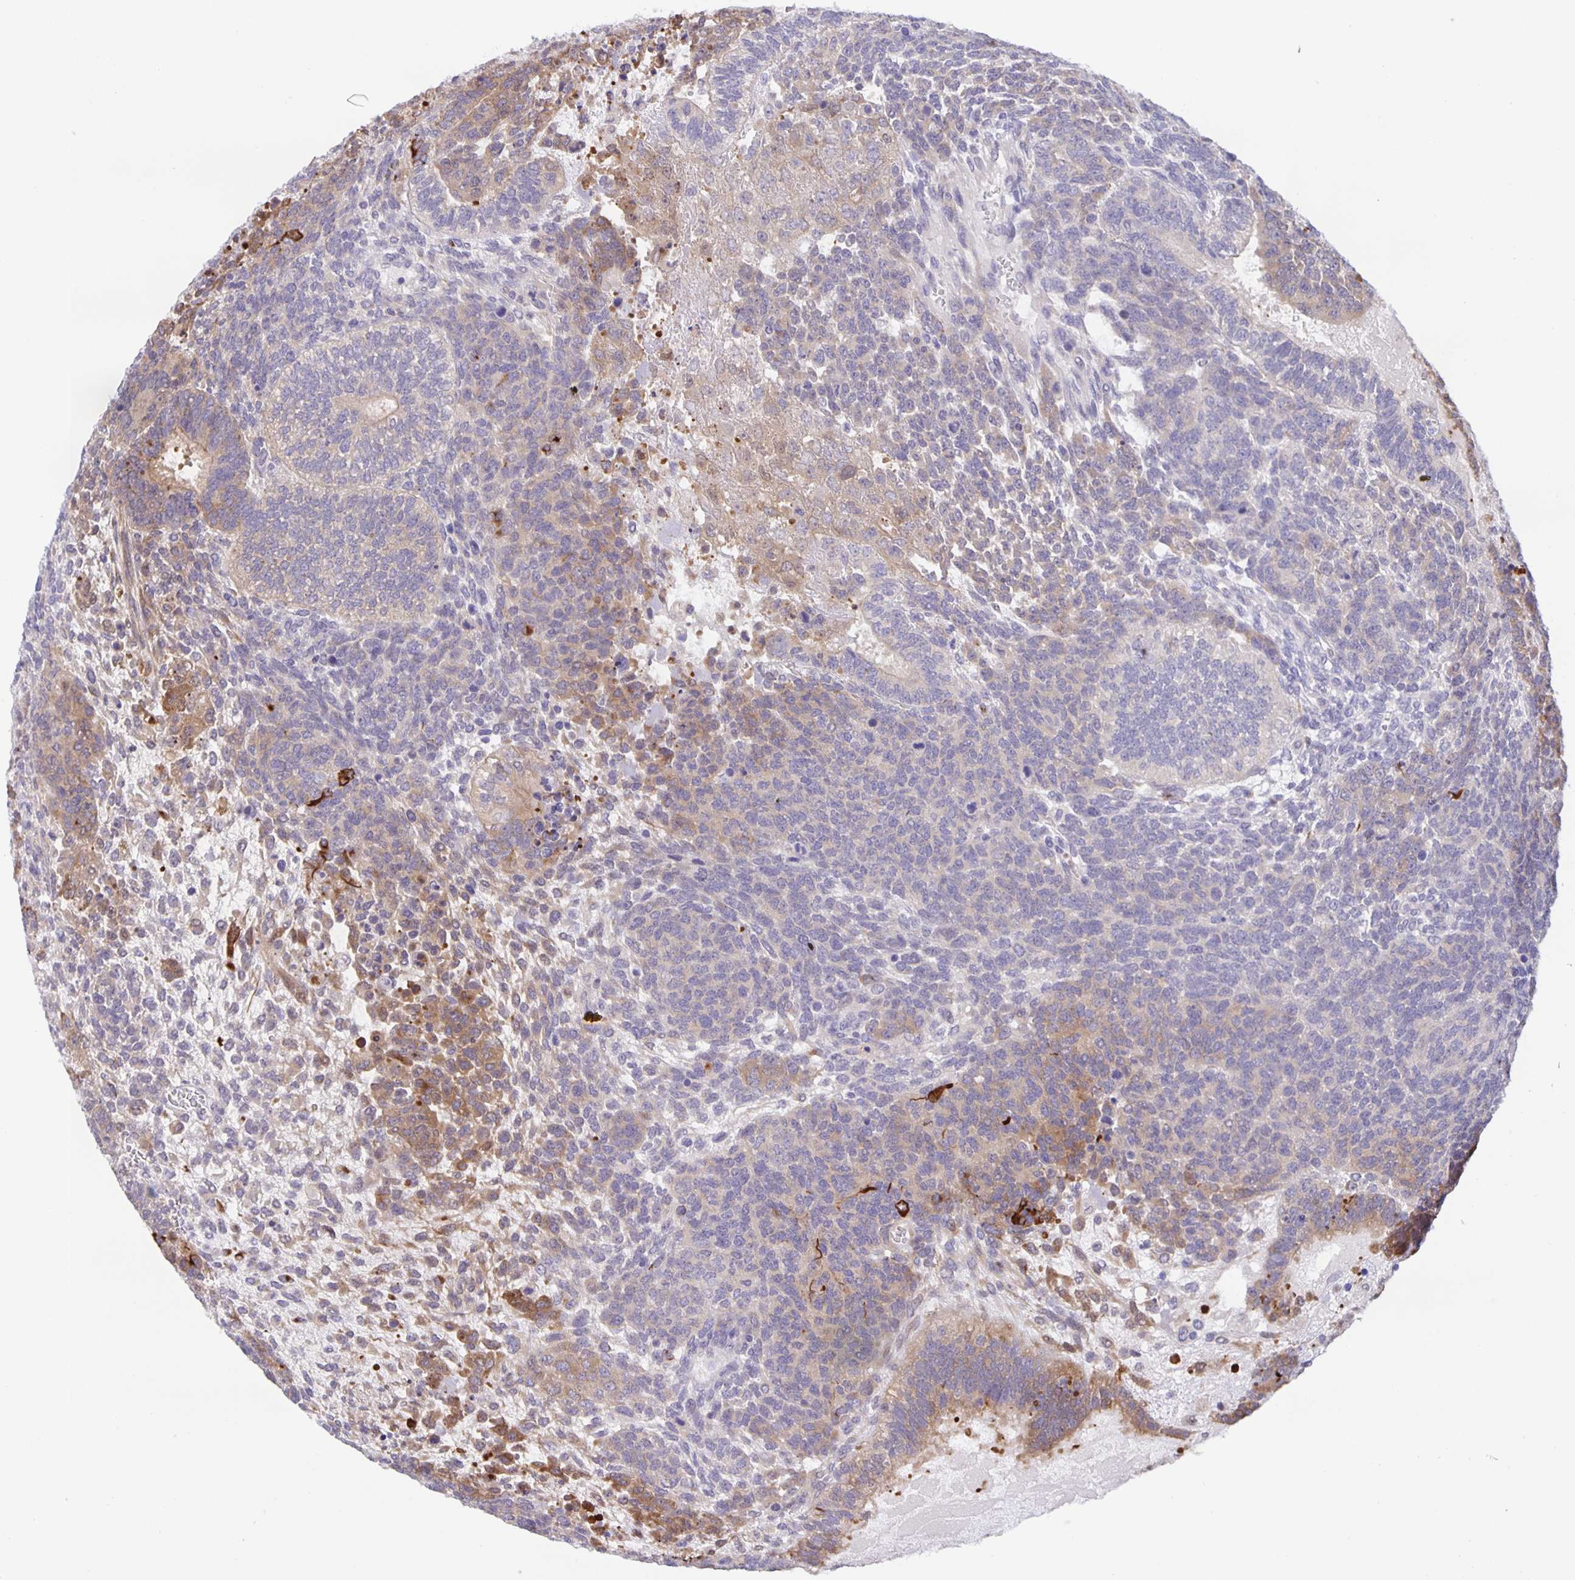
{"staining": {"intensity": "weak", "quantity": "25%-75%", "location": "cytoplasmic/membranous"}, "tissue": "testis cancer", "cell_type": "Tumor cells", "image_type": "cancer", "snomed": [{"axis": "morphology", "description": "Normal tissue, NOS"}, {"axis": "morphology", "description": "Carcinoma, Embryonal, NOS"}, {"axis": "topography", "description": "Testis"}, {"axis": "topography", "description": "Epididymis"}], "caption": "Human testis embryonal carcinoma stained with a brown dye reveals weak cytoplasmic/membranous positive expression in about 25%-75% of tumor cells.", "gene": "MARCHF6", "patient": {"sex": "male", "age": 23}}